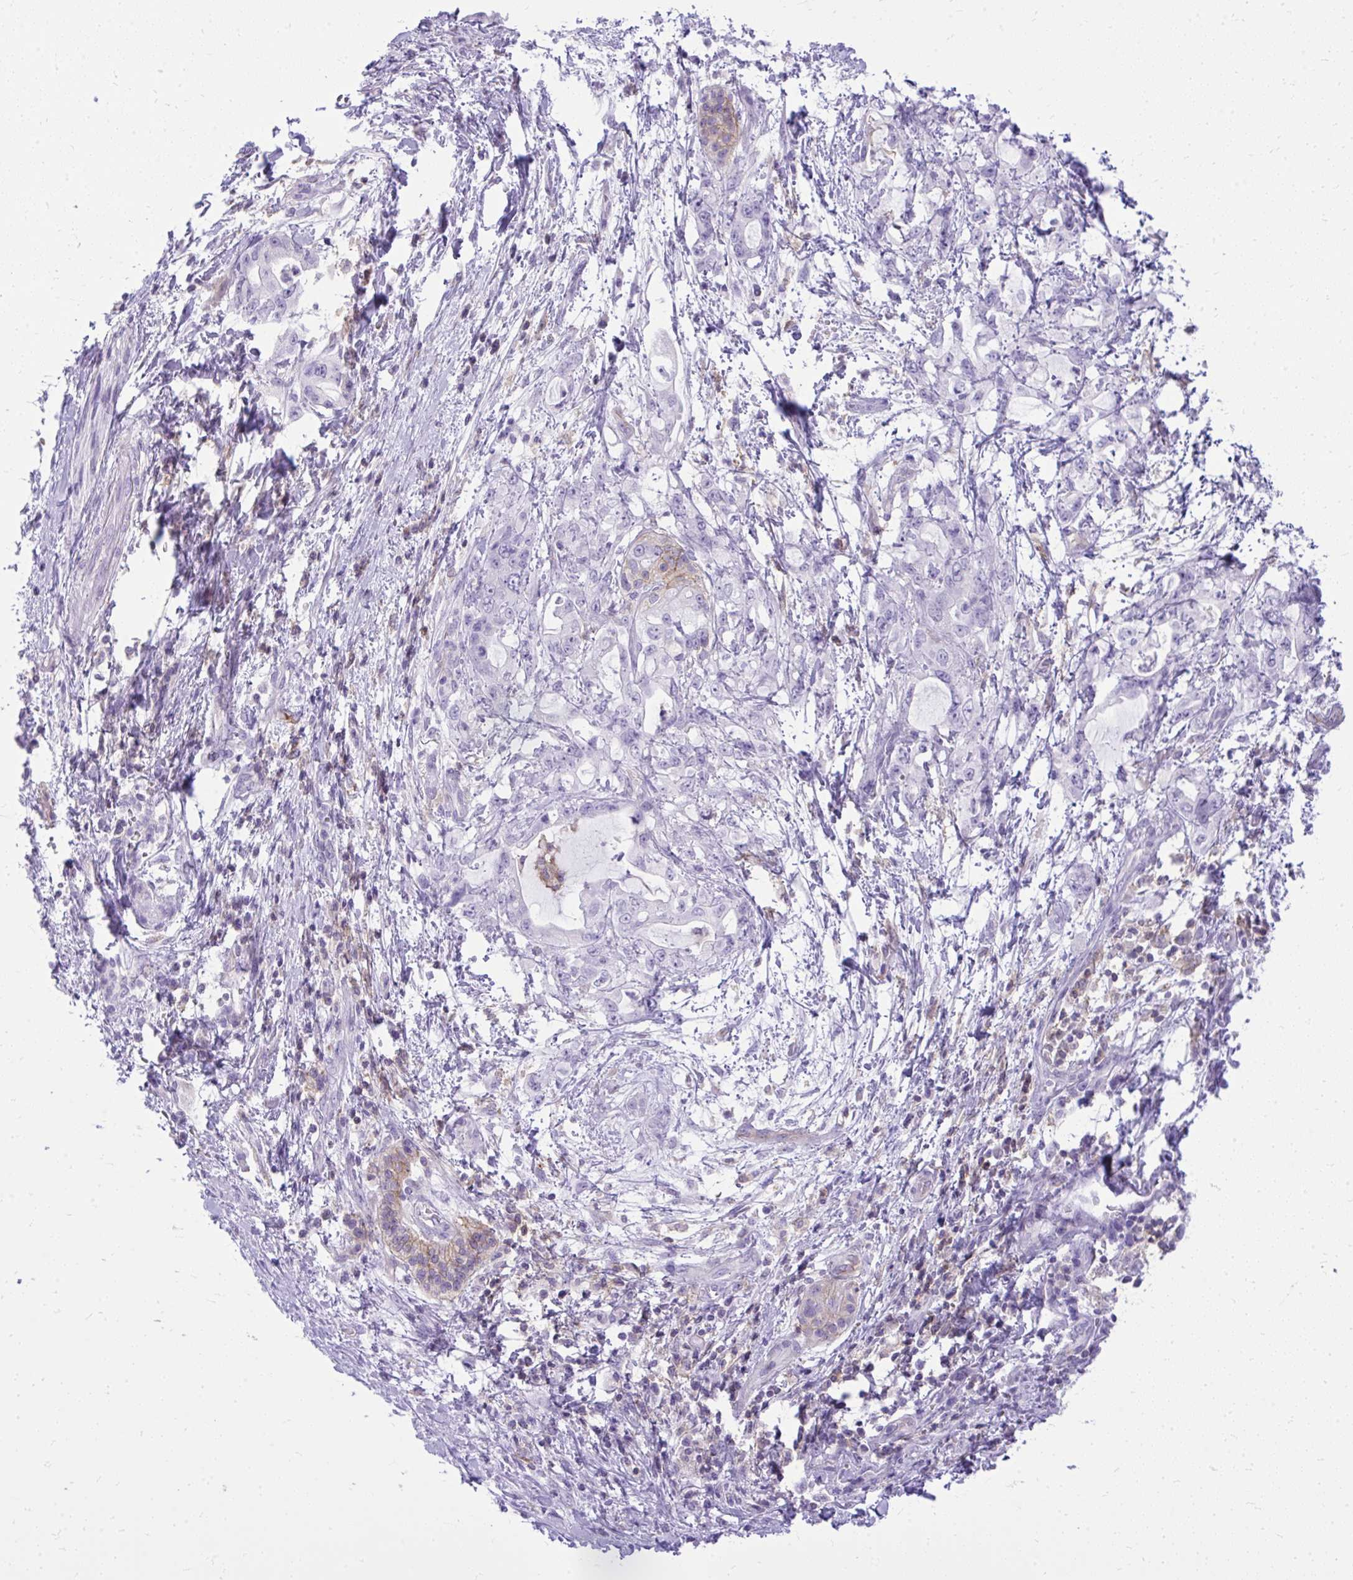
{"staining": {"intensity": "negative", "quantity": "none", "location": "none"}, "tissue": "pancreatic cancer", "cell_type": "Tumor cells", "image_type": "cancer", "snomed": [{"axis": "morphology", "description": "Adenocarcinoma, NOS"}, {"axis": "topography", "description": "Pancreas"}], "caption": "Immunohistochemical staining of pancreatic cancer demonstrates no significant positivity in tumor cells.", "gene": "GPRIN3", "patient": {"sex": "female", "age": 61}}